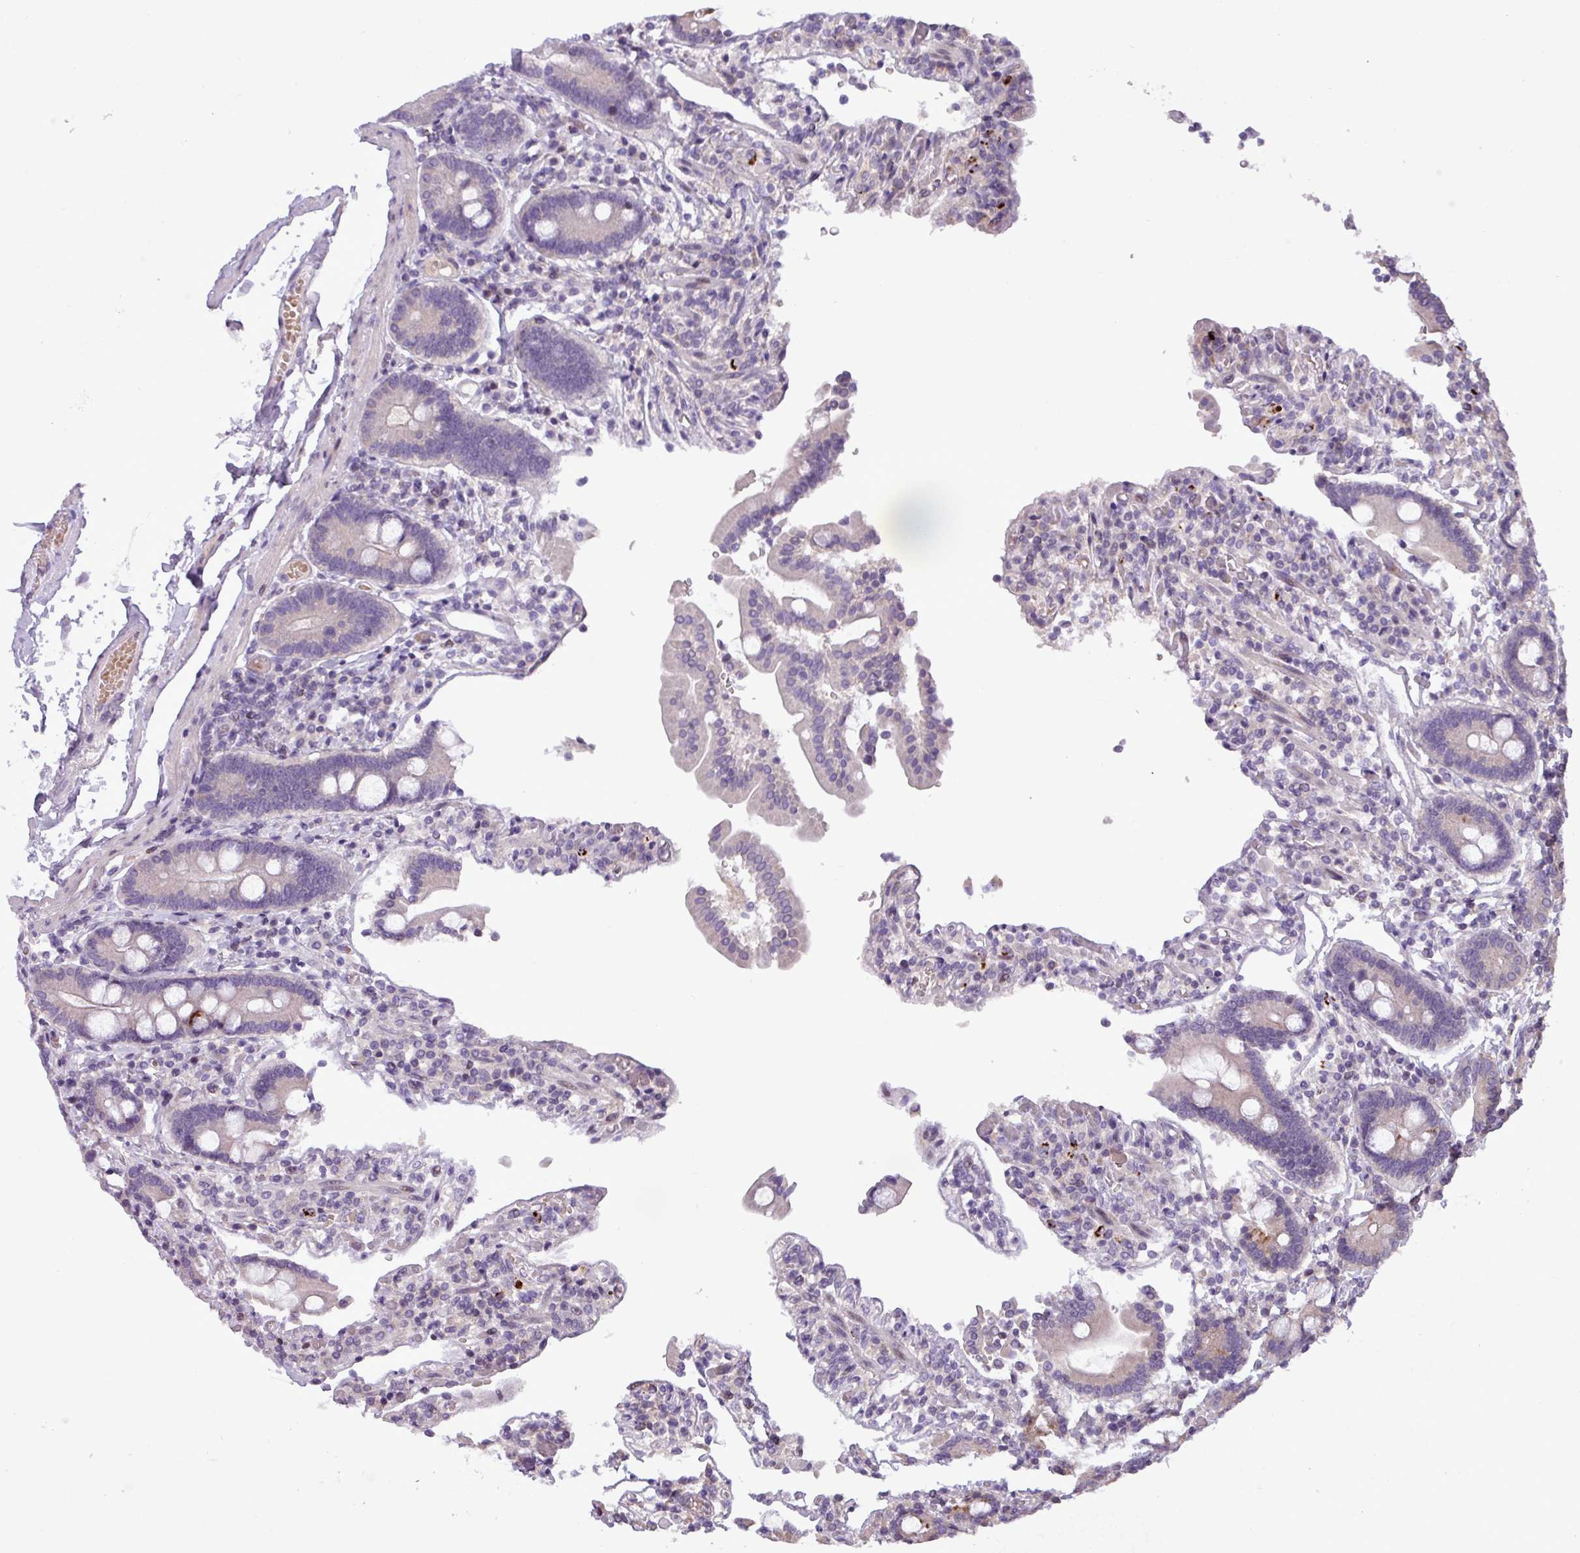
{"staining": {"intensity": "weak", "quantity": "25%-75%", "location": "cytoplasmic/membranous"}, "tissue": "duodenum", "cell_type": "Glandular cells", "image_type": "normal", "snomed": [{"axis": "morphology", "description": "Normal tissue, NOS"}, {"axis": "topography", "description": "Duodenum"}], "caption": "Immunohistochemistry (IHC) staining of normal duodenum, which reveals low levels of weak cytoplasmic/membranous positivity in about 25%-75% of glandular cells indicating weak cytoplasmic/membranous protein expression. The staining was performed using DAB (3,3'-diaminobenzidine) (brown) for protein detection and nuclei were counterstained in hematoxylin (blue).", "gene": "IL17A", "patient": {"sex": "male", "age": 55}}